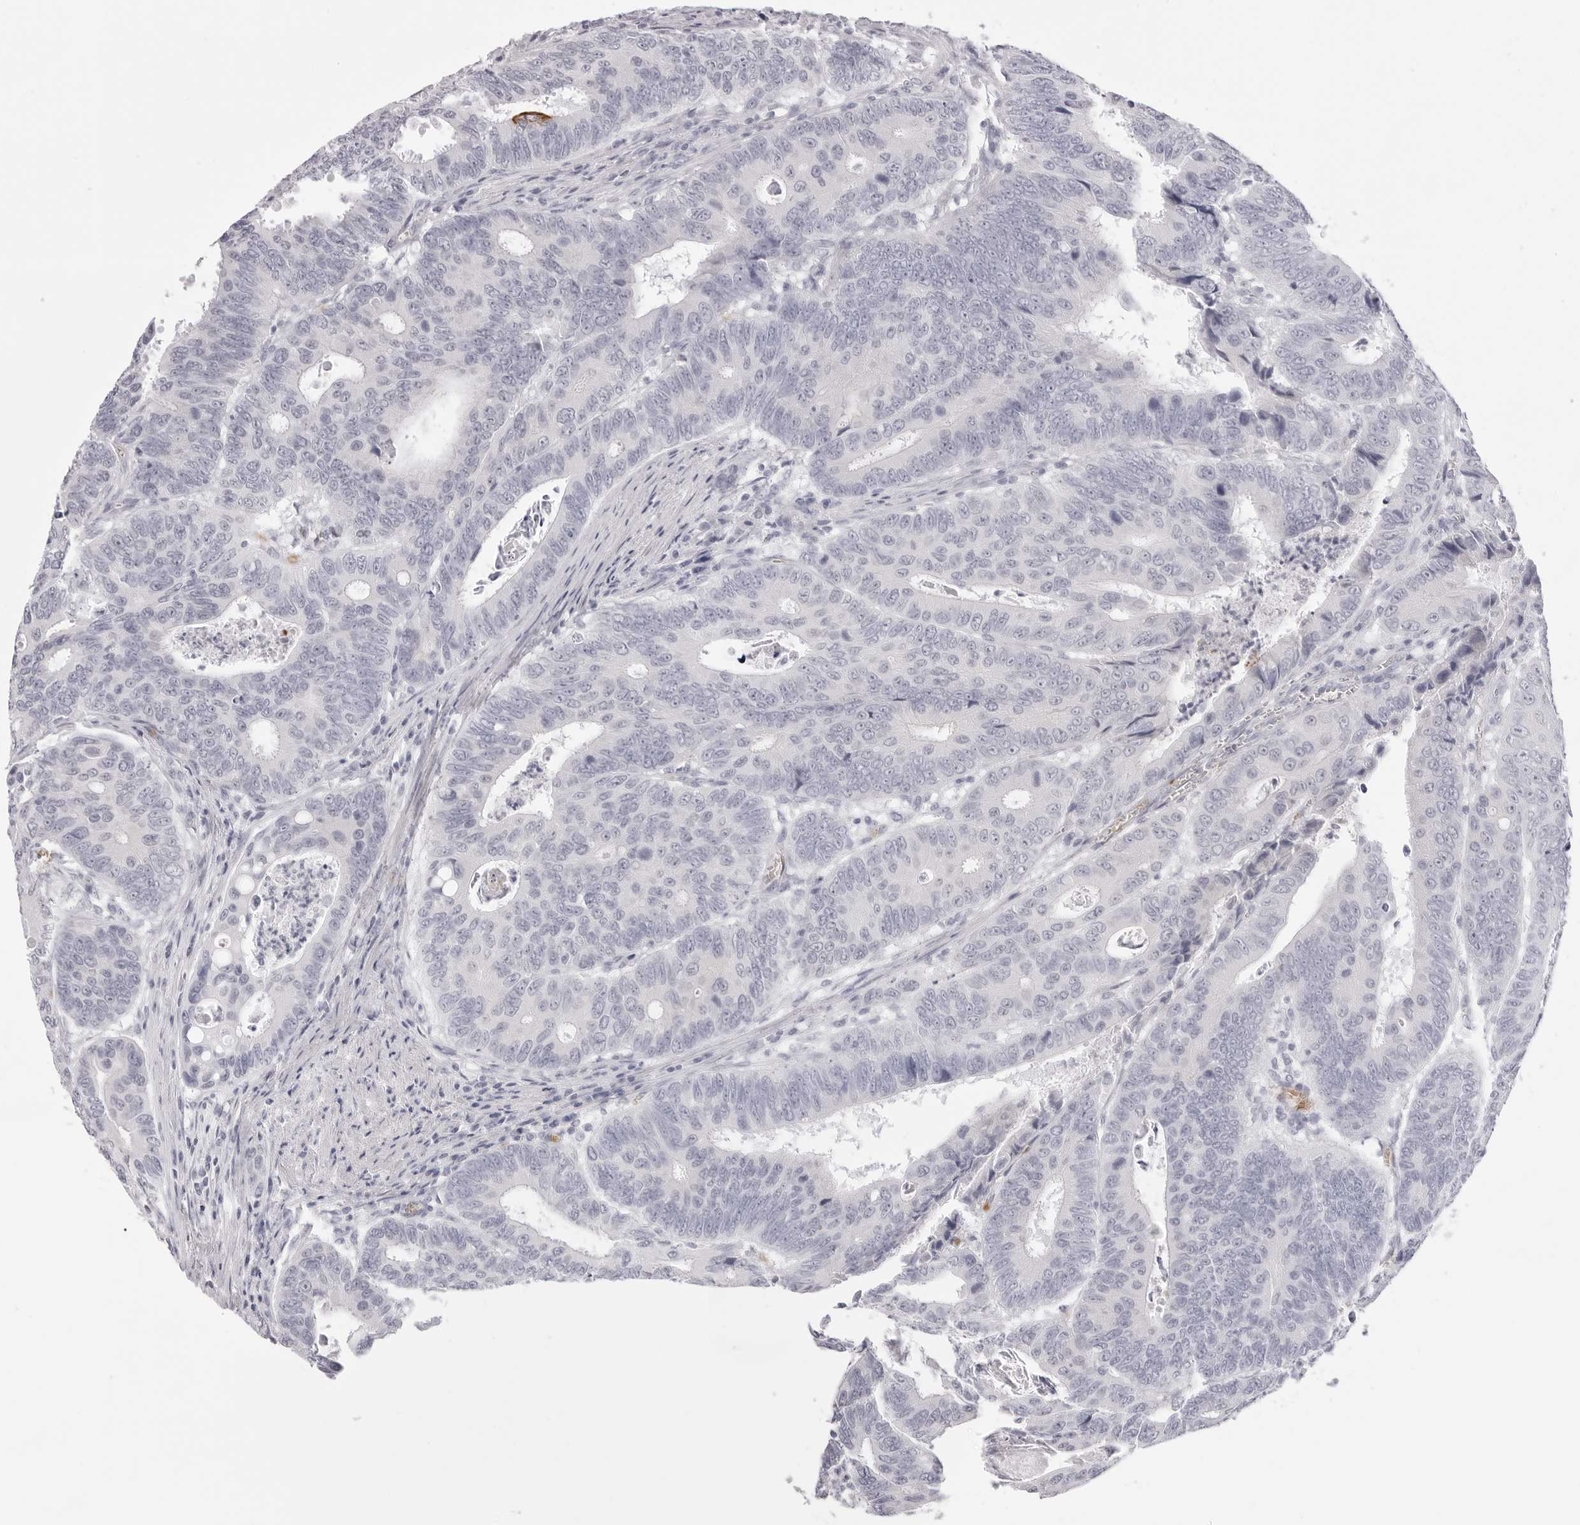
{"staining": {"intensity": "negative", "quantity": "none", "location": "none"}, "tissue": "colorectal cancer", "cell_type": "Tumor cells", "image_type": "cancer", "snomed": [{"axis": "morphology", "description": "Adenocarcinoma, NOS"}, {"axis": "topography", "description": "Colon"}], "caption": "A histopathology image of colorectal cancer stained for a protein shows no brown staining in tumor cells. (DAB (3,3'-diaminobenzidine) immunohistochemistry (IHC), high magnification).", "gene": "SPTA1", "patient": {"sex": "male", "age": 72}}